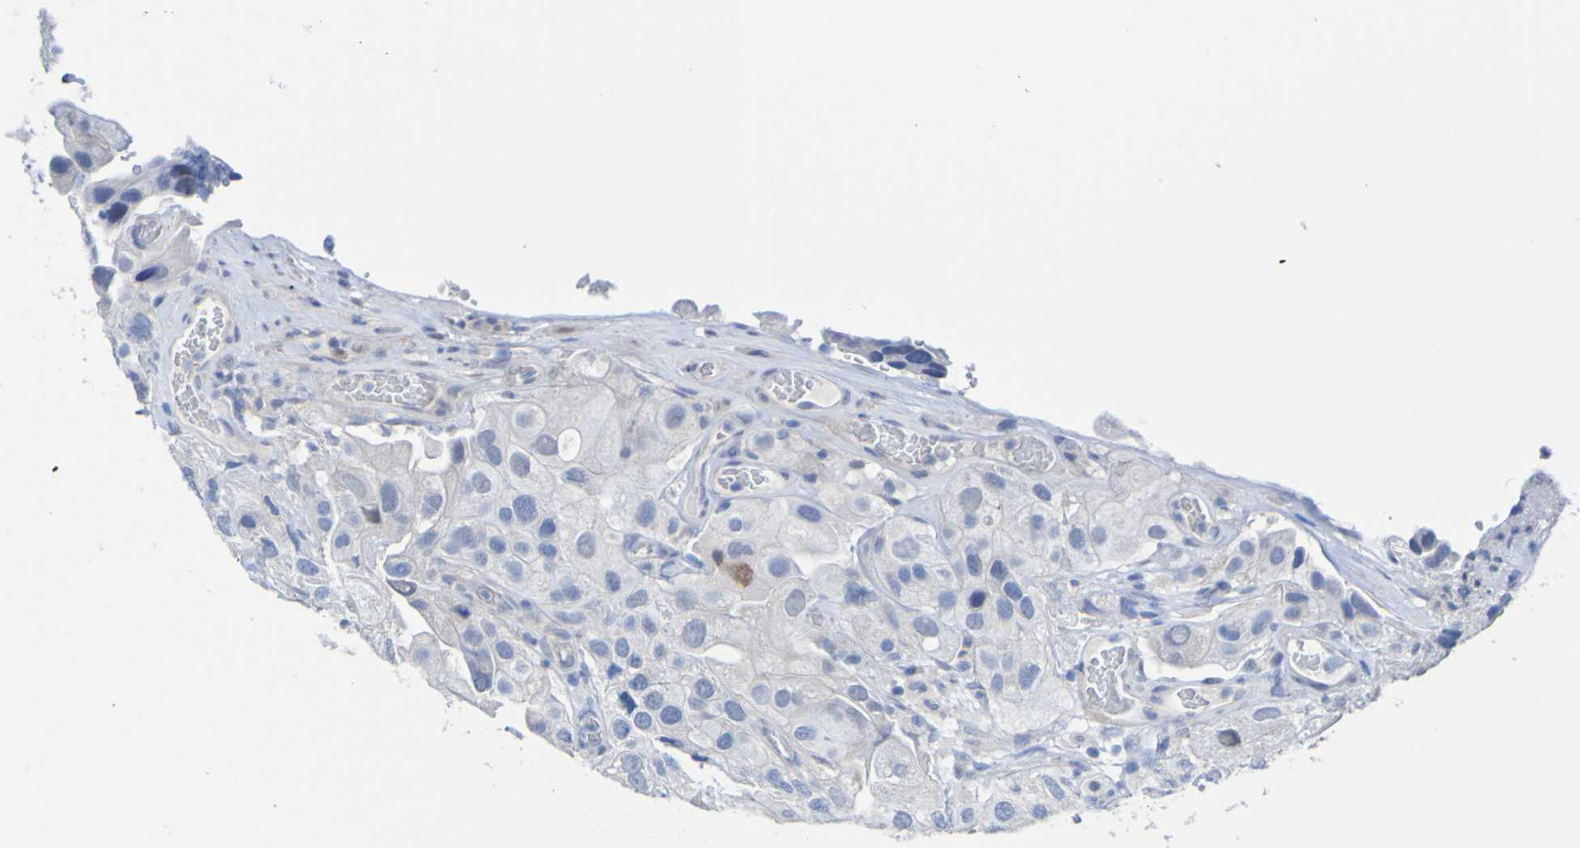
{"staining": {"intensity": "negative", "quantity": "none", "location": "none"}, "tissue": "urothelial cancer", "cell_type": "Tumor cells", "image_type": "cancer", "snomed": [{"axis": "morphology", "description": "Urothelial carcinoma, High grade"}, {"axis": "topography", "description": "Urinary bladder"}], "caption": "Tumor cells are negative for protein expression in human urothelial cancer.", "gene": "ACMSD", "patient": {"sex": "female", "age": 64}}